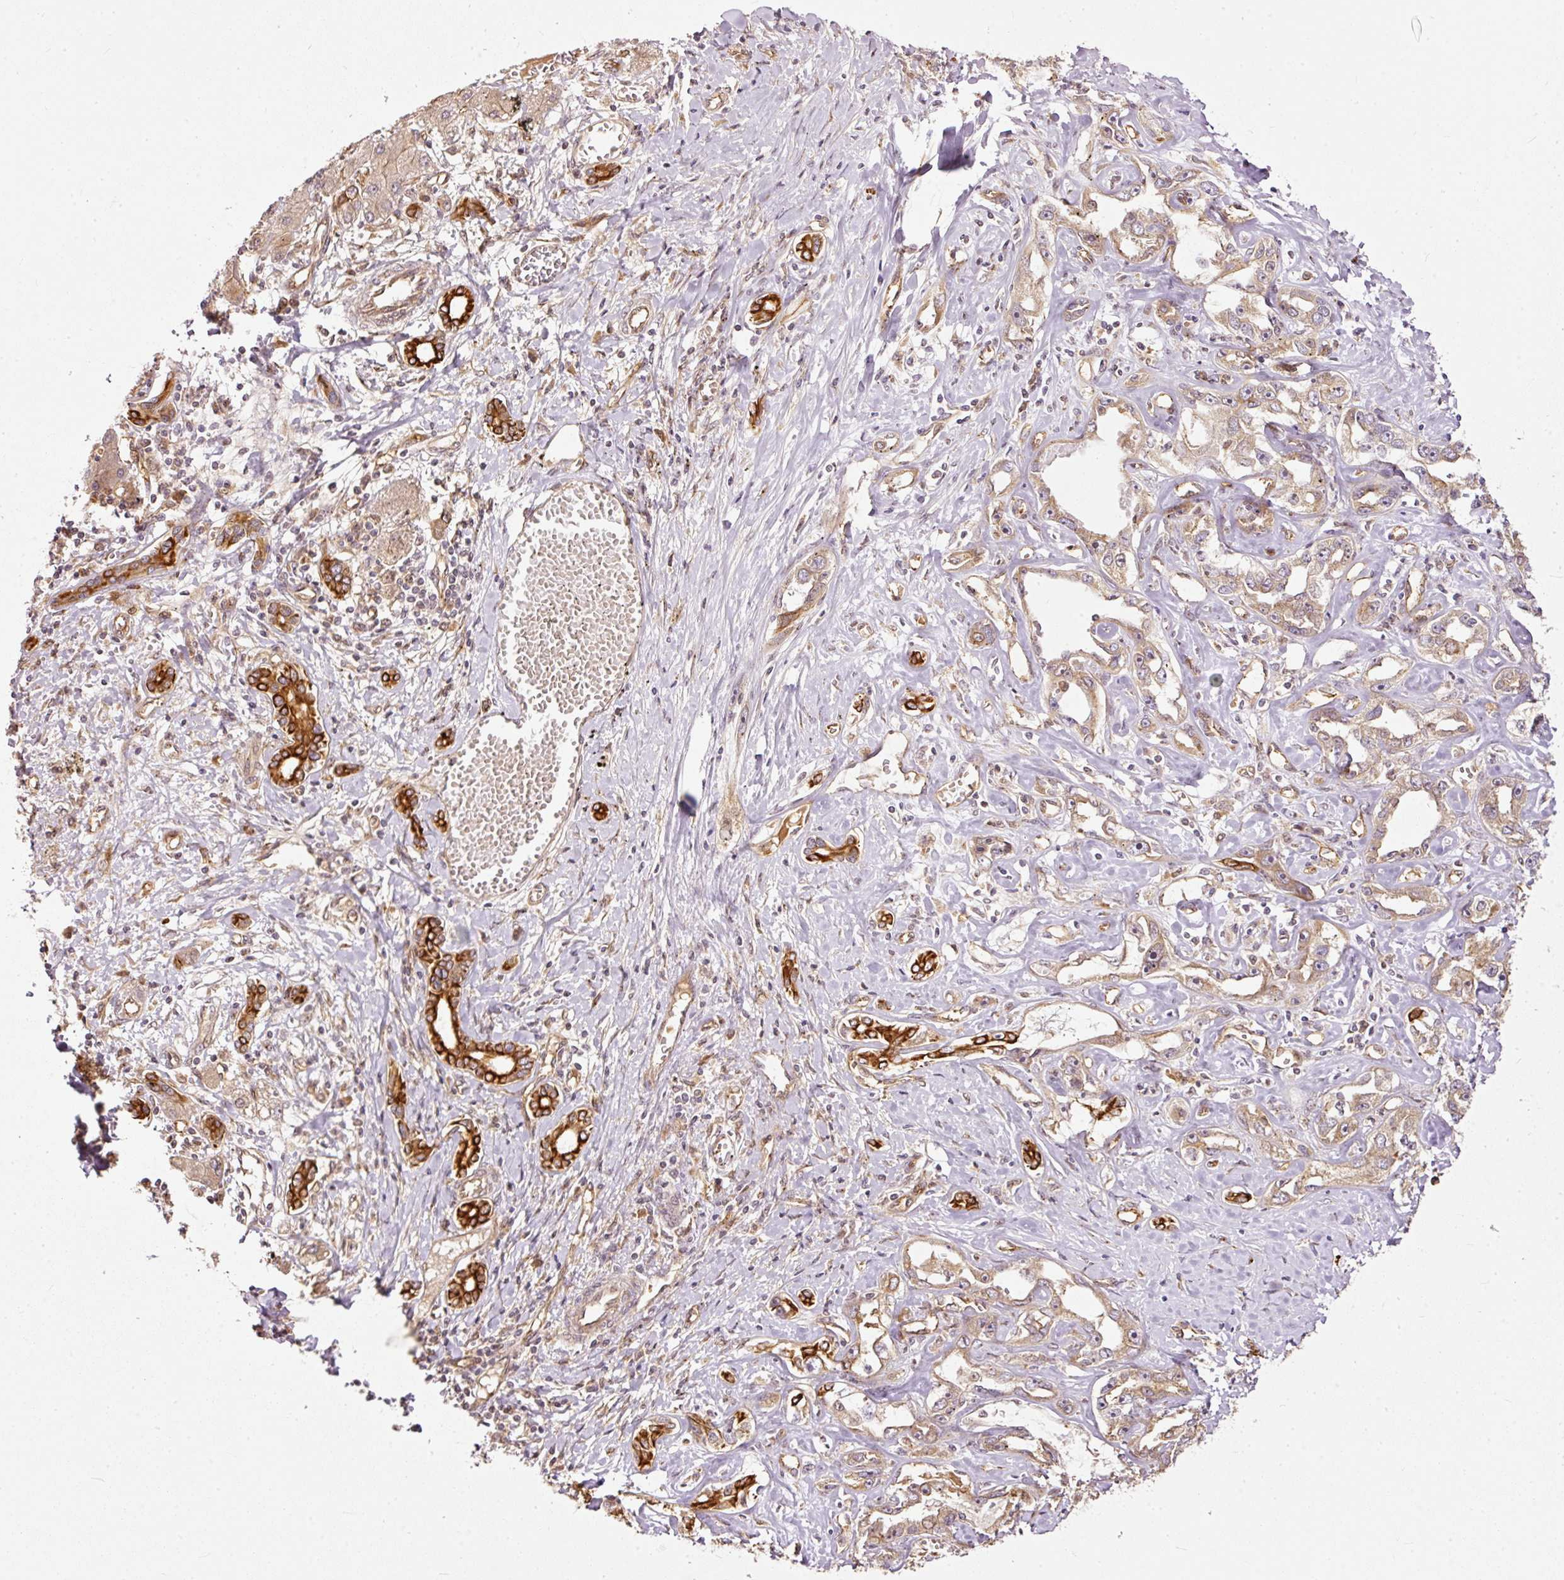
{"staining": {"intensity": "weak", "quantity": ">75%", "location": "cytoplasmic/membranous"}, "tissue": "liver cancer", "cell_type": "Tumor cells", "image_type": "cancer", "snomed": [{"axis": "morphology", "description": "Cholangiocarcinoma"}, {"axis": "topography", "description": "Liver"}], "caption": "A high-resolution image shows IHC staining of liver cancer (cholangiocarcinoma), which displays weak cytoplasmic/membranous expression in approximately >75% of tumor cells.", "gene": "MIF4GD", "patient": {"sex": "male", "age": 59}}